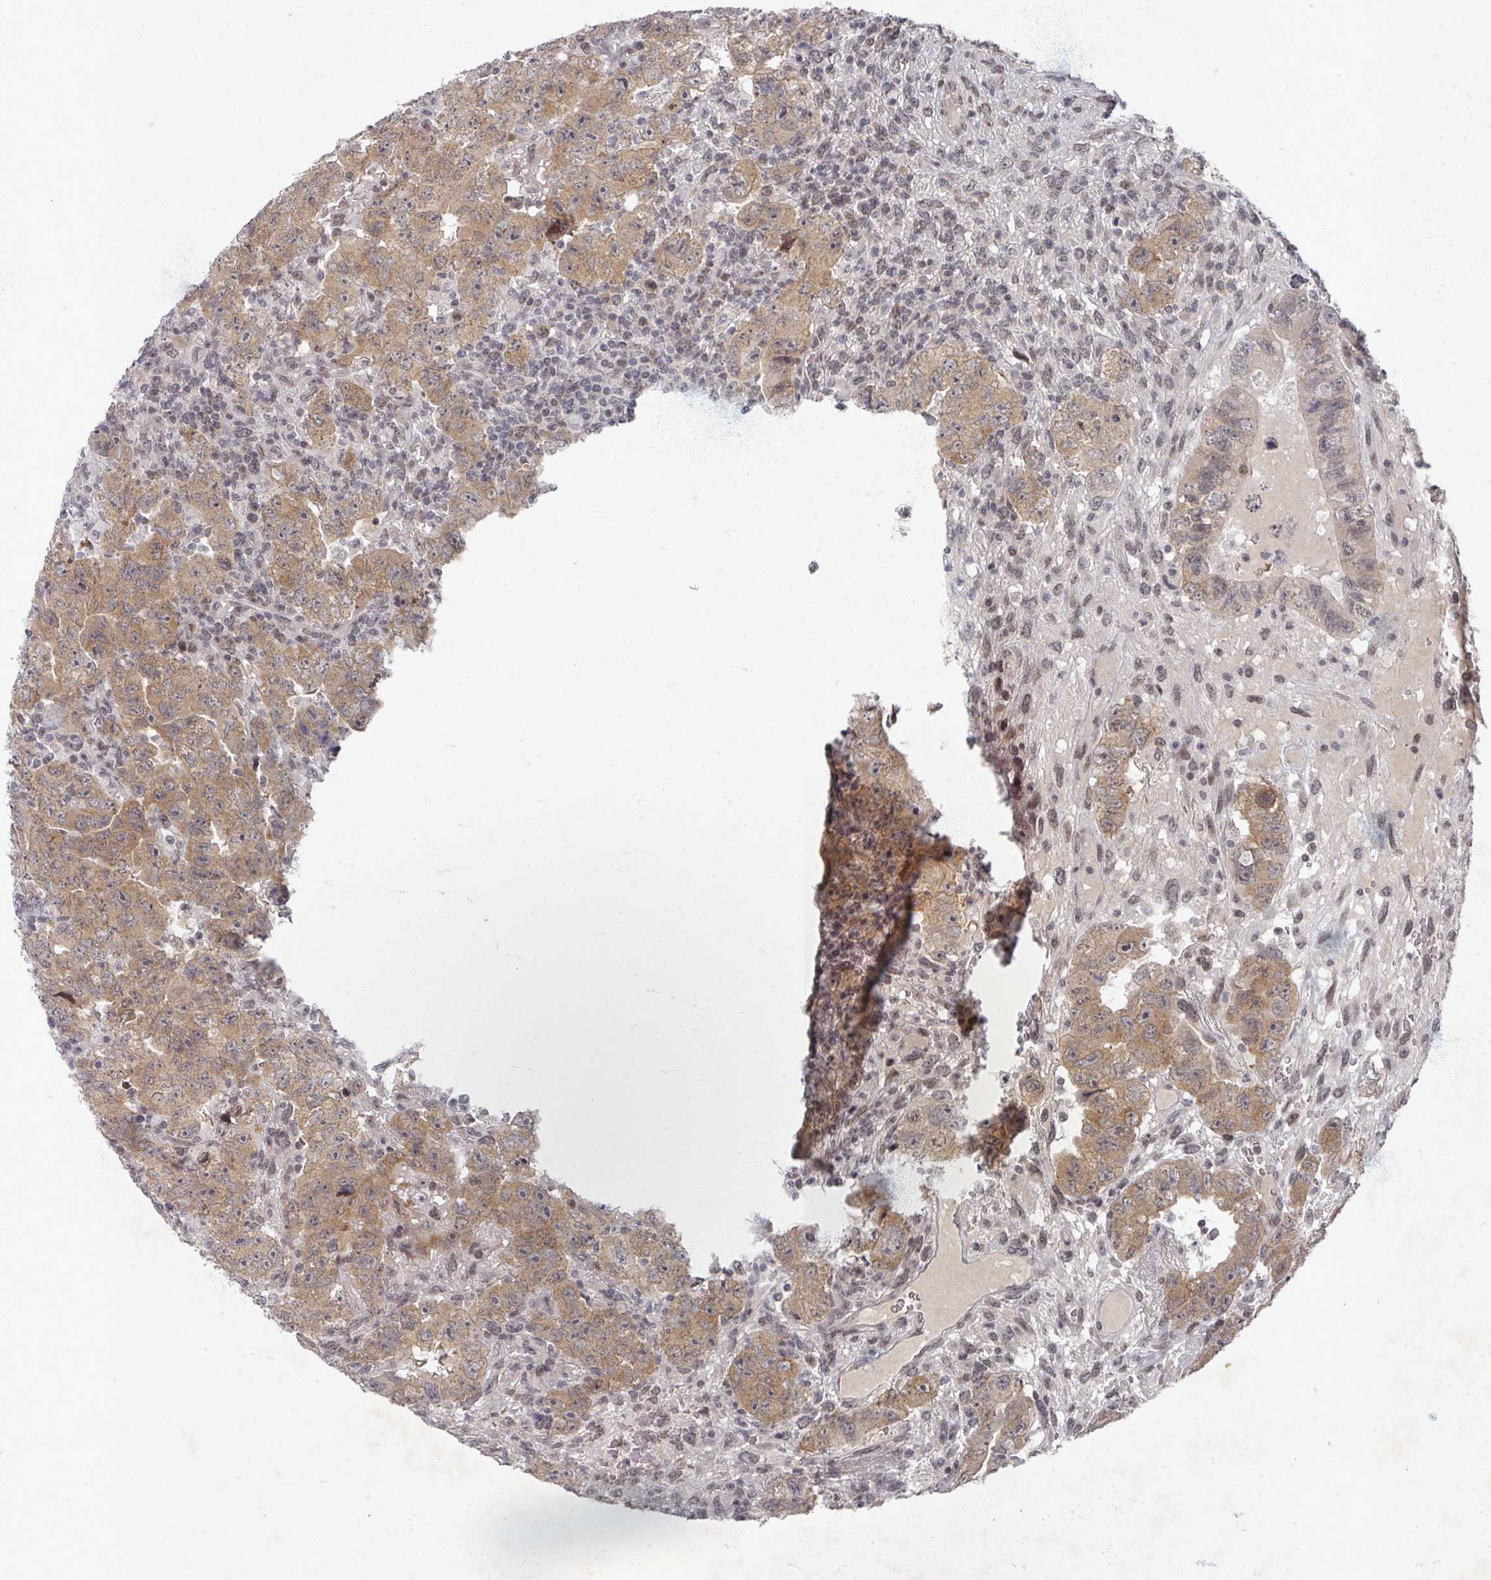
{"staining": {"intensity": "moderate", "quantity": ">75%", "location": "cytoplasmic/membranous"}, "tissue": "testis cancer", "cell_type": "Tumor cells", "image_type": "cancer", "snomed": [{"axis": "morphology", "description": "Carcinoma, Embryonal, NOS"}, {"axis": "topography", "description": "Testis"}], "caption": "Tumor cells display medium levels of moderate cytoplasmic/membranous expression in approximately >75% of cells in human testis cancer.", "gene": "PSKH1", "patient": {"sex": "male", "age": 24}}